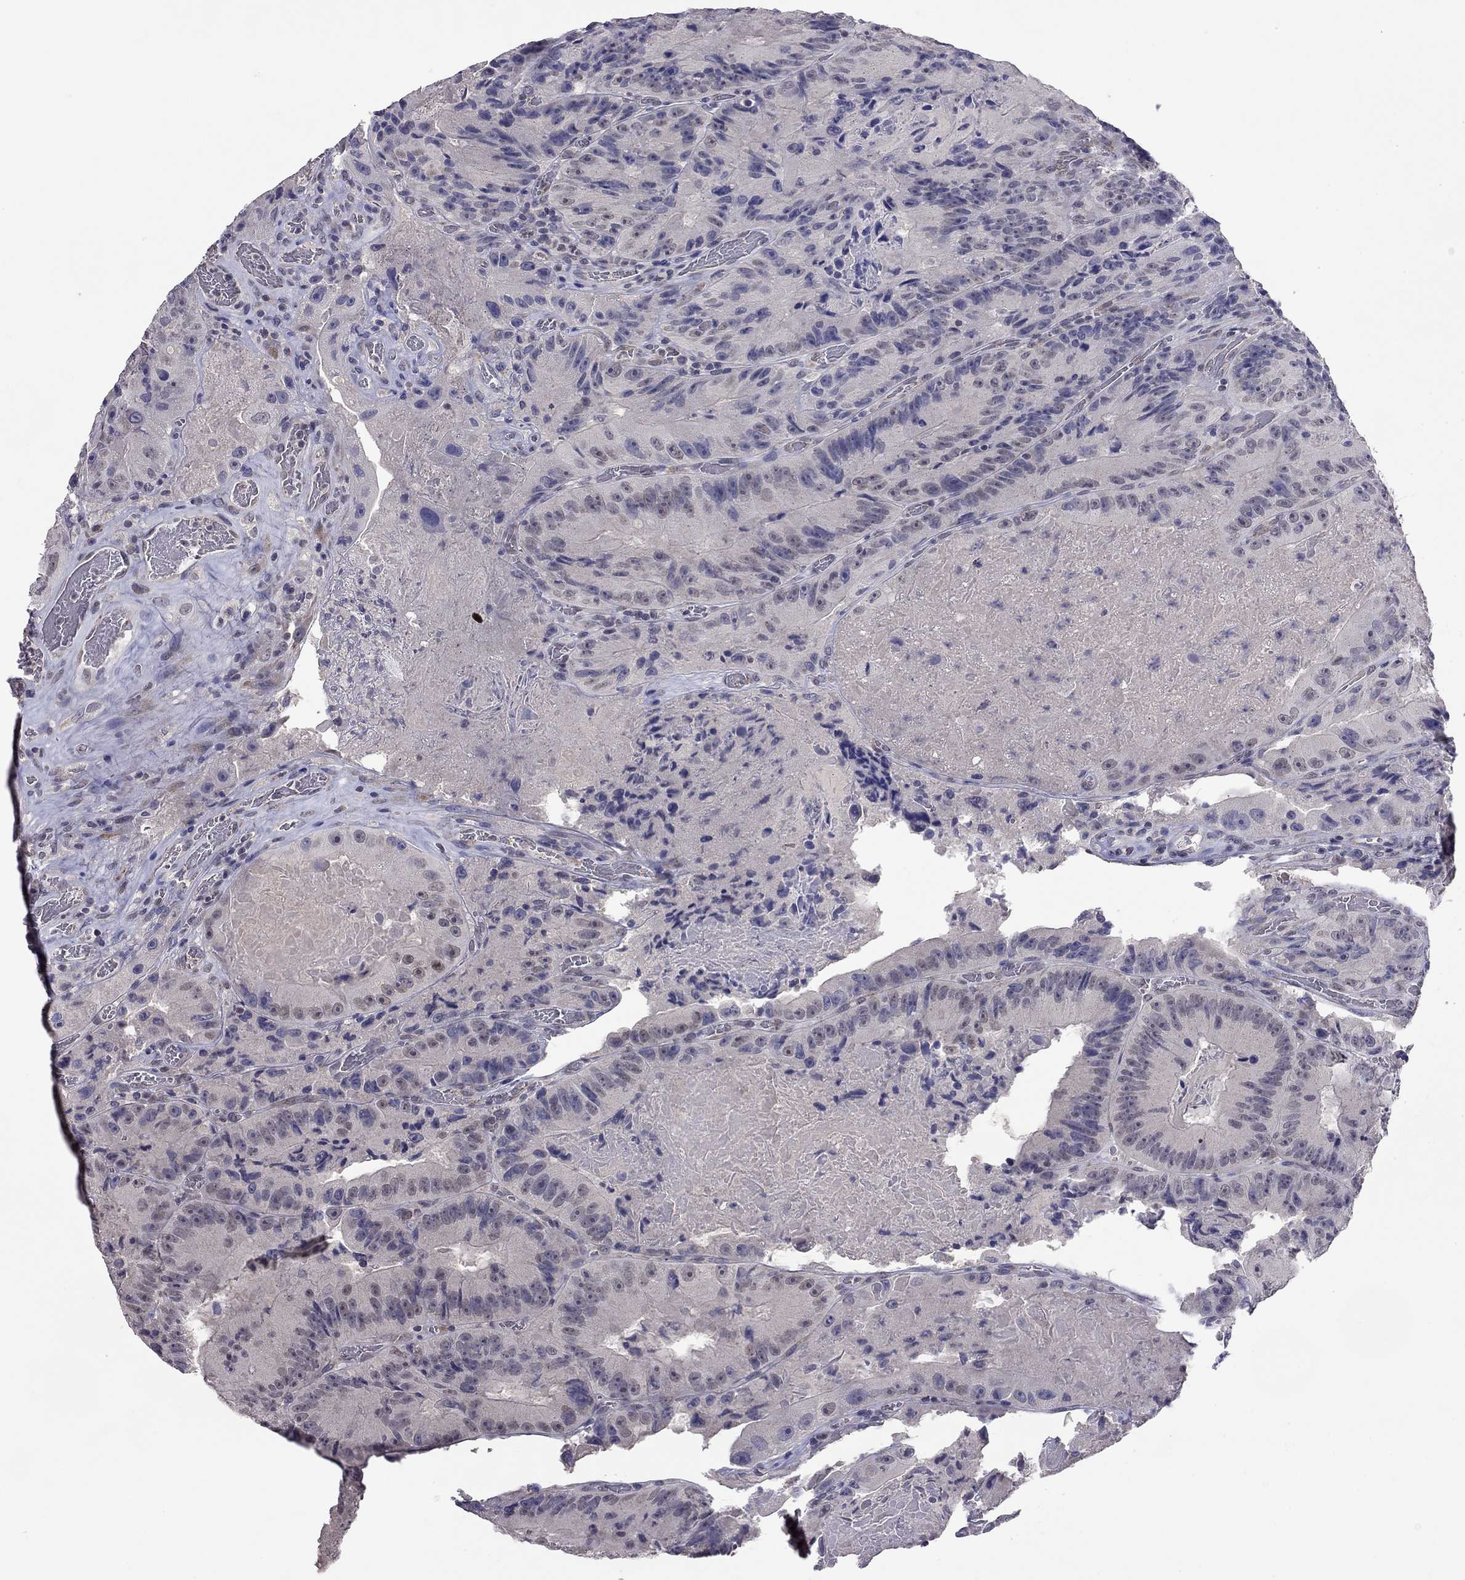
{"staining": {"intensity": "negative", "quantity": "none", "location": "none"}, "tissue": "colorectal cancer", "cell_type": "Tumor cells", "image_type": "cancer", "snomed": [{"axis": "morphology", "description": "Adenocarcinoma, NOS"}, {"axis": "topography", "description": "Colon"}], "caption": "Micrograph shows no significant protein staining in tumor cells of colorectal cancer (adenocarcinoma).", "gene": "WNK3", "patient": {"sex": "female", "age": 86}}